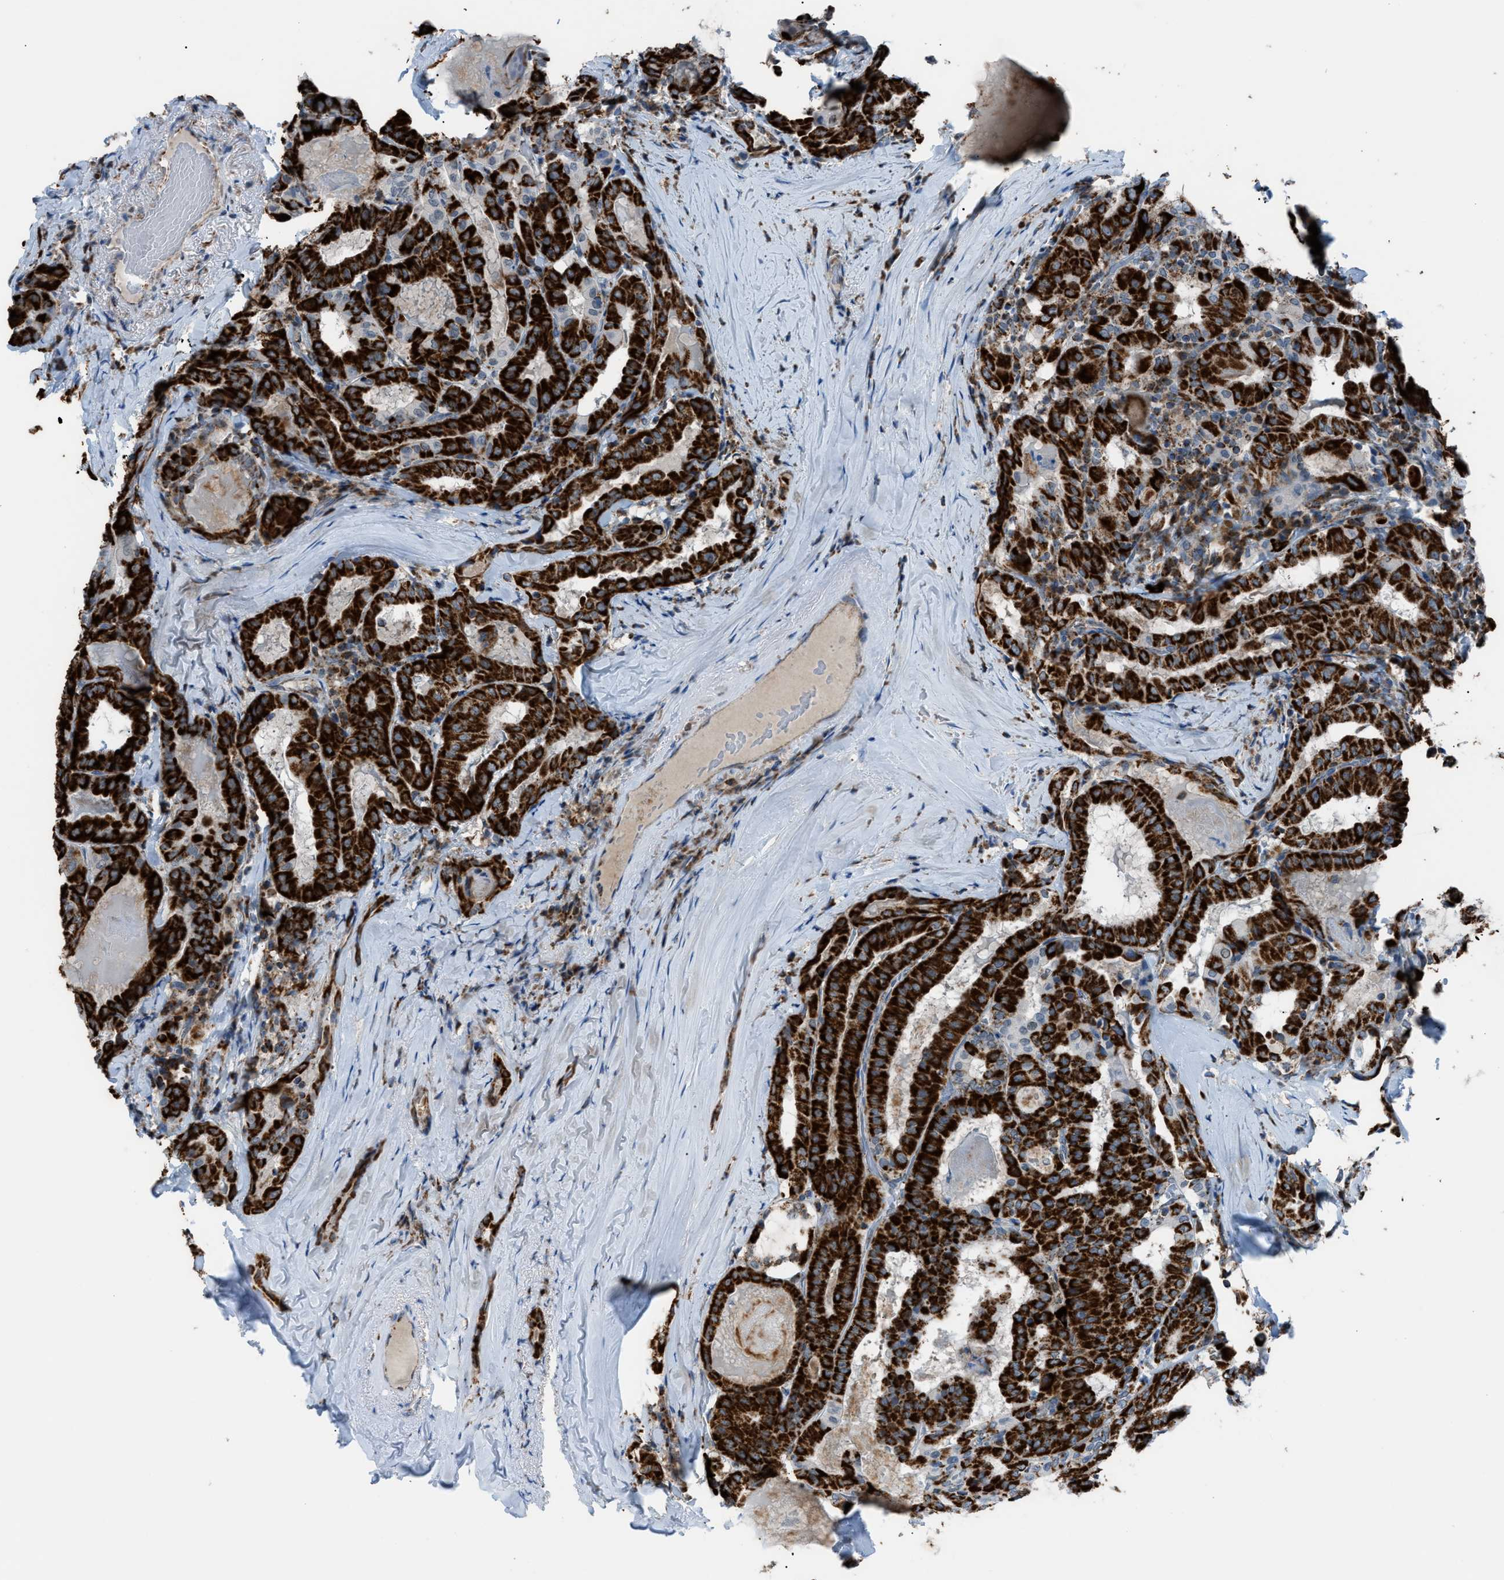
{"staining": {"intensity": "strong", "quantity": ">75%", "location": "cytoplasmic/membranous"}, "tissue": "thyroid cancer", "cell_type": "Tumor cells", "image_type": "cancer", "snomed": [{"axis": "morphology", "description": "Papillary adenocarcinoma, NOS"}, {"axis": "topography", "description": "Thyroid gland"}], "caption": "IHC photomicrograph of neoplastic tissue: thyroid cancer stained using IHC shows high levels of strong protein expression localized specifically in the cytoplasmic/membranous of tumor cells, appearing as a cytoplasmic/membranous brown color.", "gene": "SRM", "patient": {"sex": "female", "age": 42}}